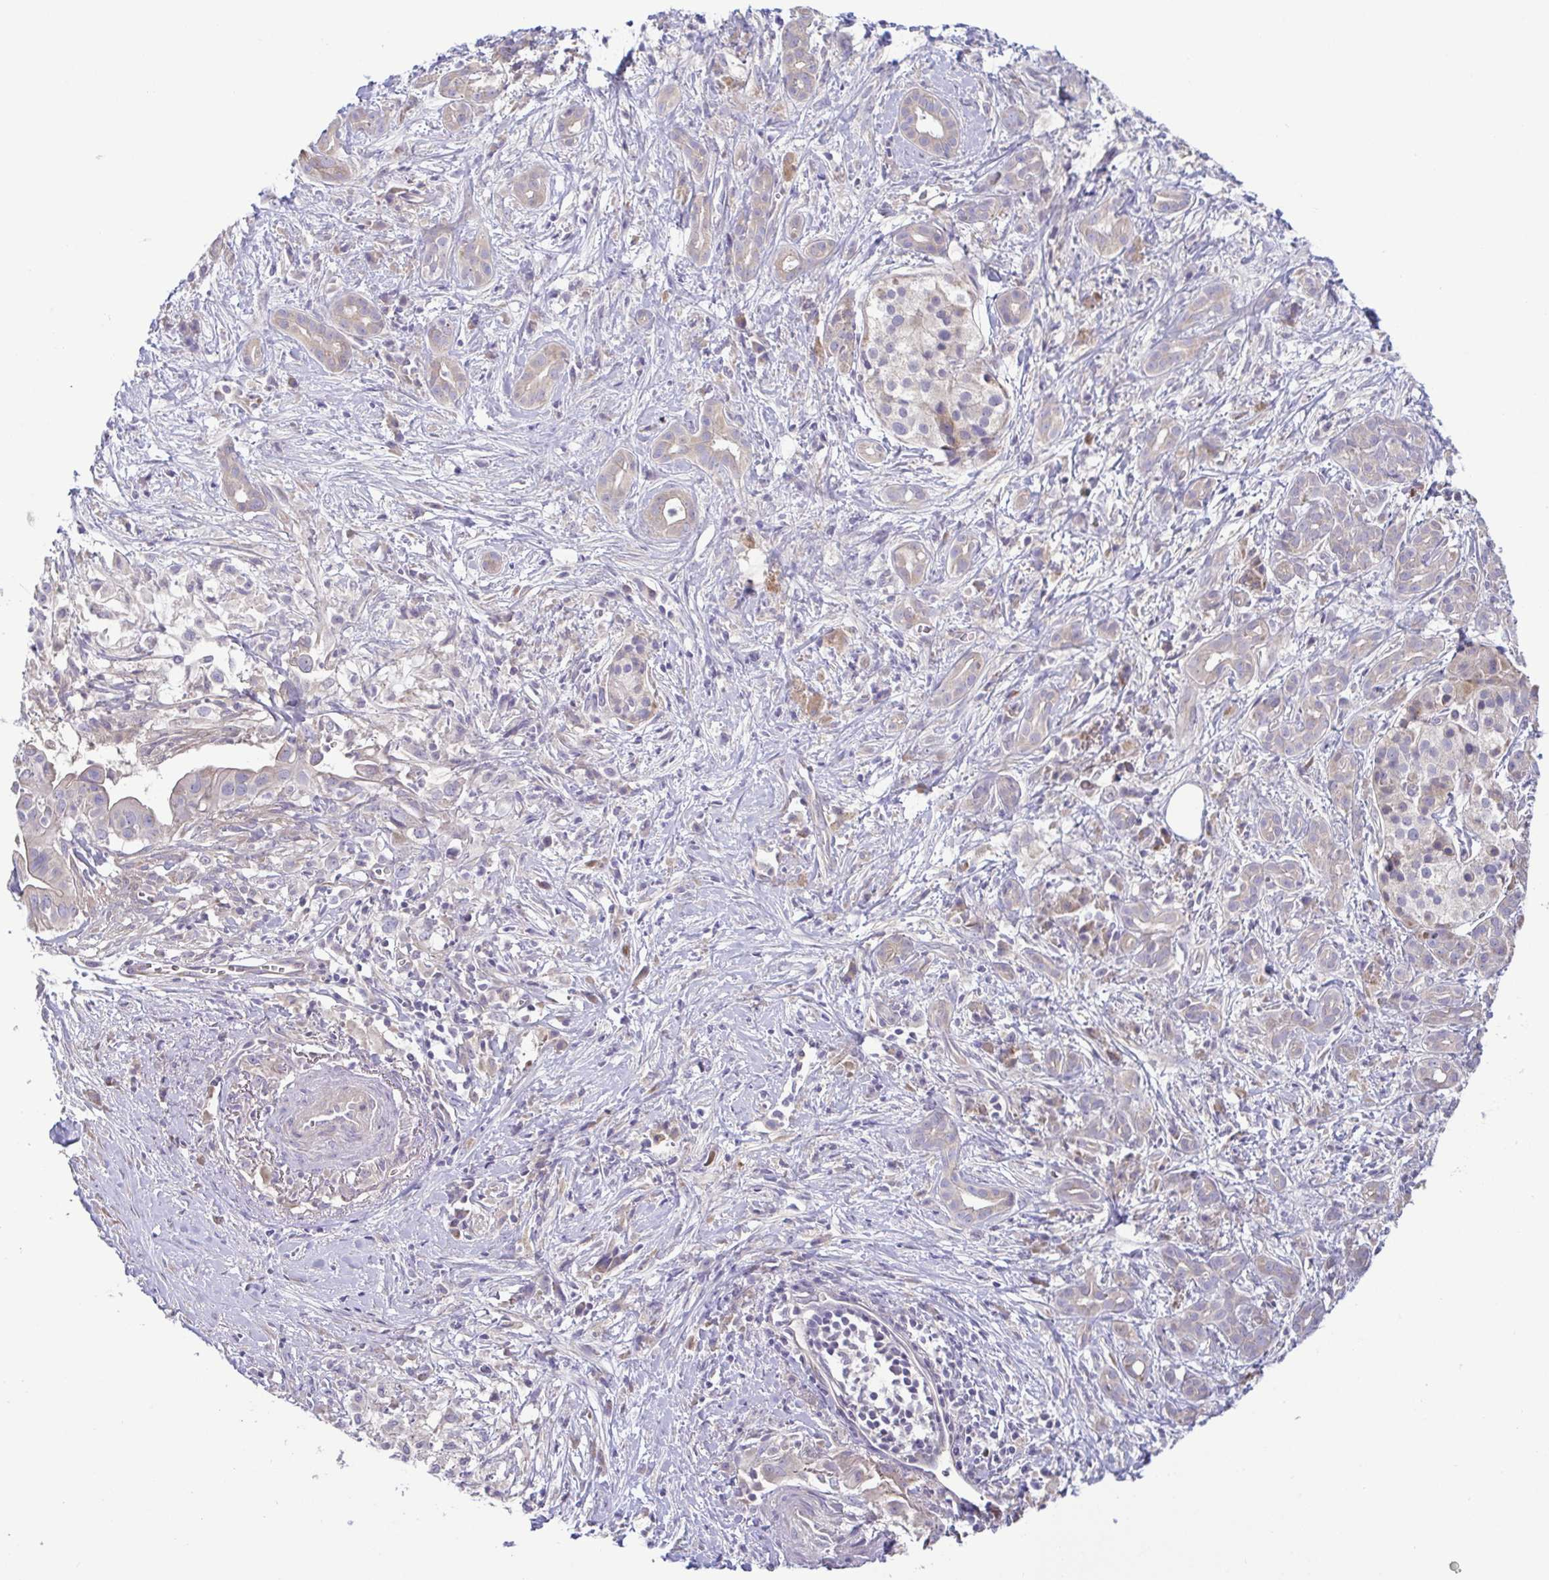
{"staining": {"intensity": "negative", "quantity": "none", "location": "none"}, "tissue": "pancreatic cancer", "cell_type": "Tumor cells", "image_type": "cancer", "snomed": [{"axis": "morphology", "description": "Adenocarcinoma, NOS"}, {"axis": "topography", "description": "Pancreas"}], "caption": "This is an IHC micrograph of human adenocarcinoma (pancreatic). There is no staining in tumor cells.", "gene": "LMF2", "patient": {"sex": "male", "age": 61}}